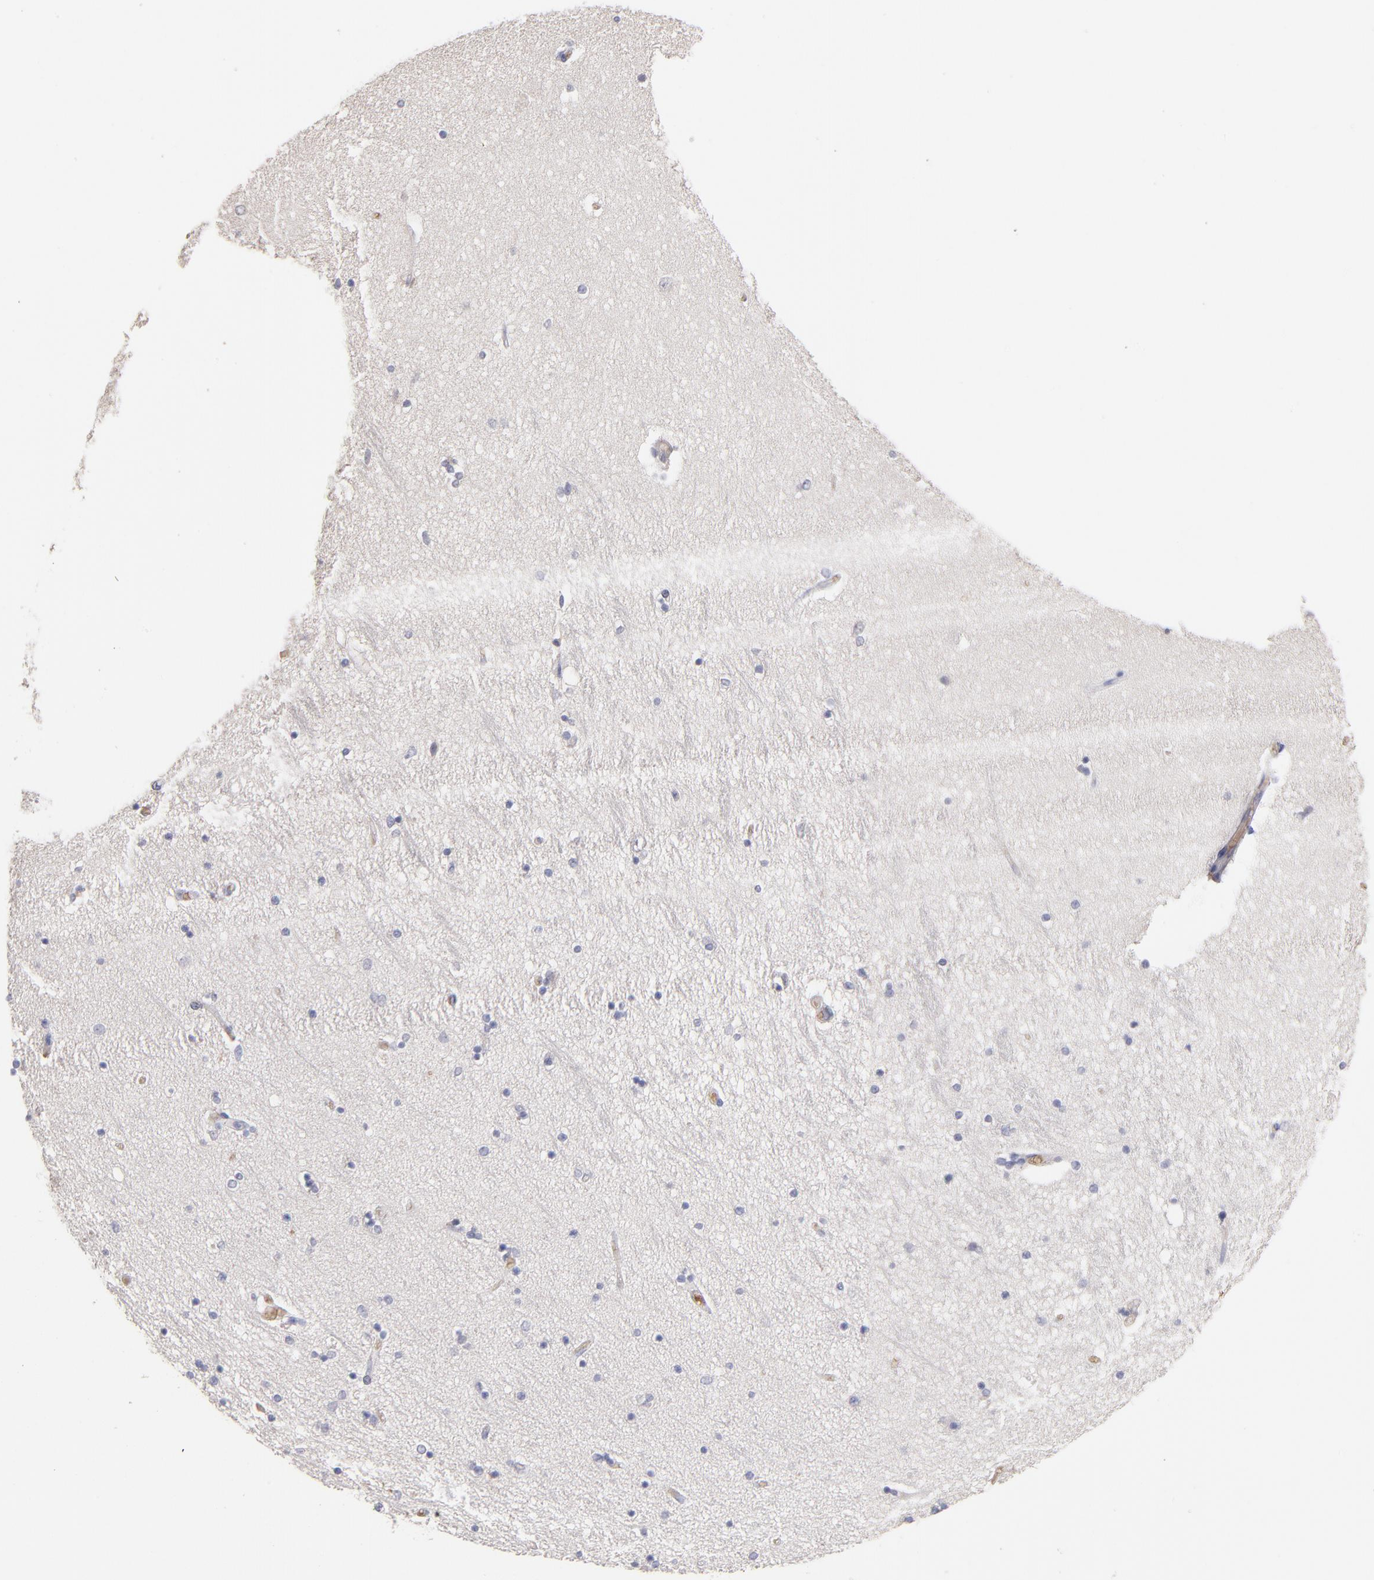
{"staining": {"intensity": "negative", "quantity": "none", "location": "none"}, "tissue": "hippocampus", "cell_type": "Glial cells", "image_type": "normal", "snomed": [{"axis": "morphology", "description": "Normal tissue, NOS"}, {"axis": "topography", "description": "Hippocampus"}], "caption": "Micrograph shows no protein staining in glial cells of unremarkable hippocampus. (Stains: DAB immunohistochemistry (IHC) with hematoxylin counter stain, Microscopy: brightfield microscopy at high magnification).", "gene": "F13B", "patient": {"sex": "female", "age": 54}}